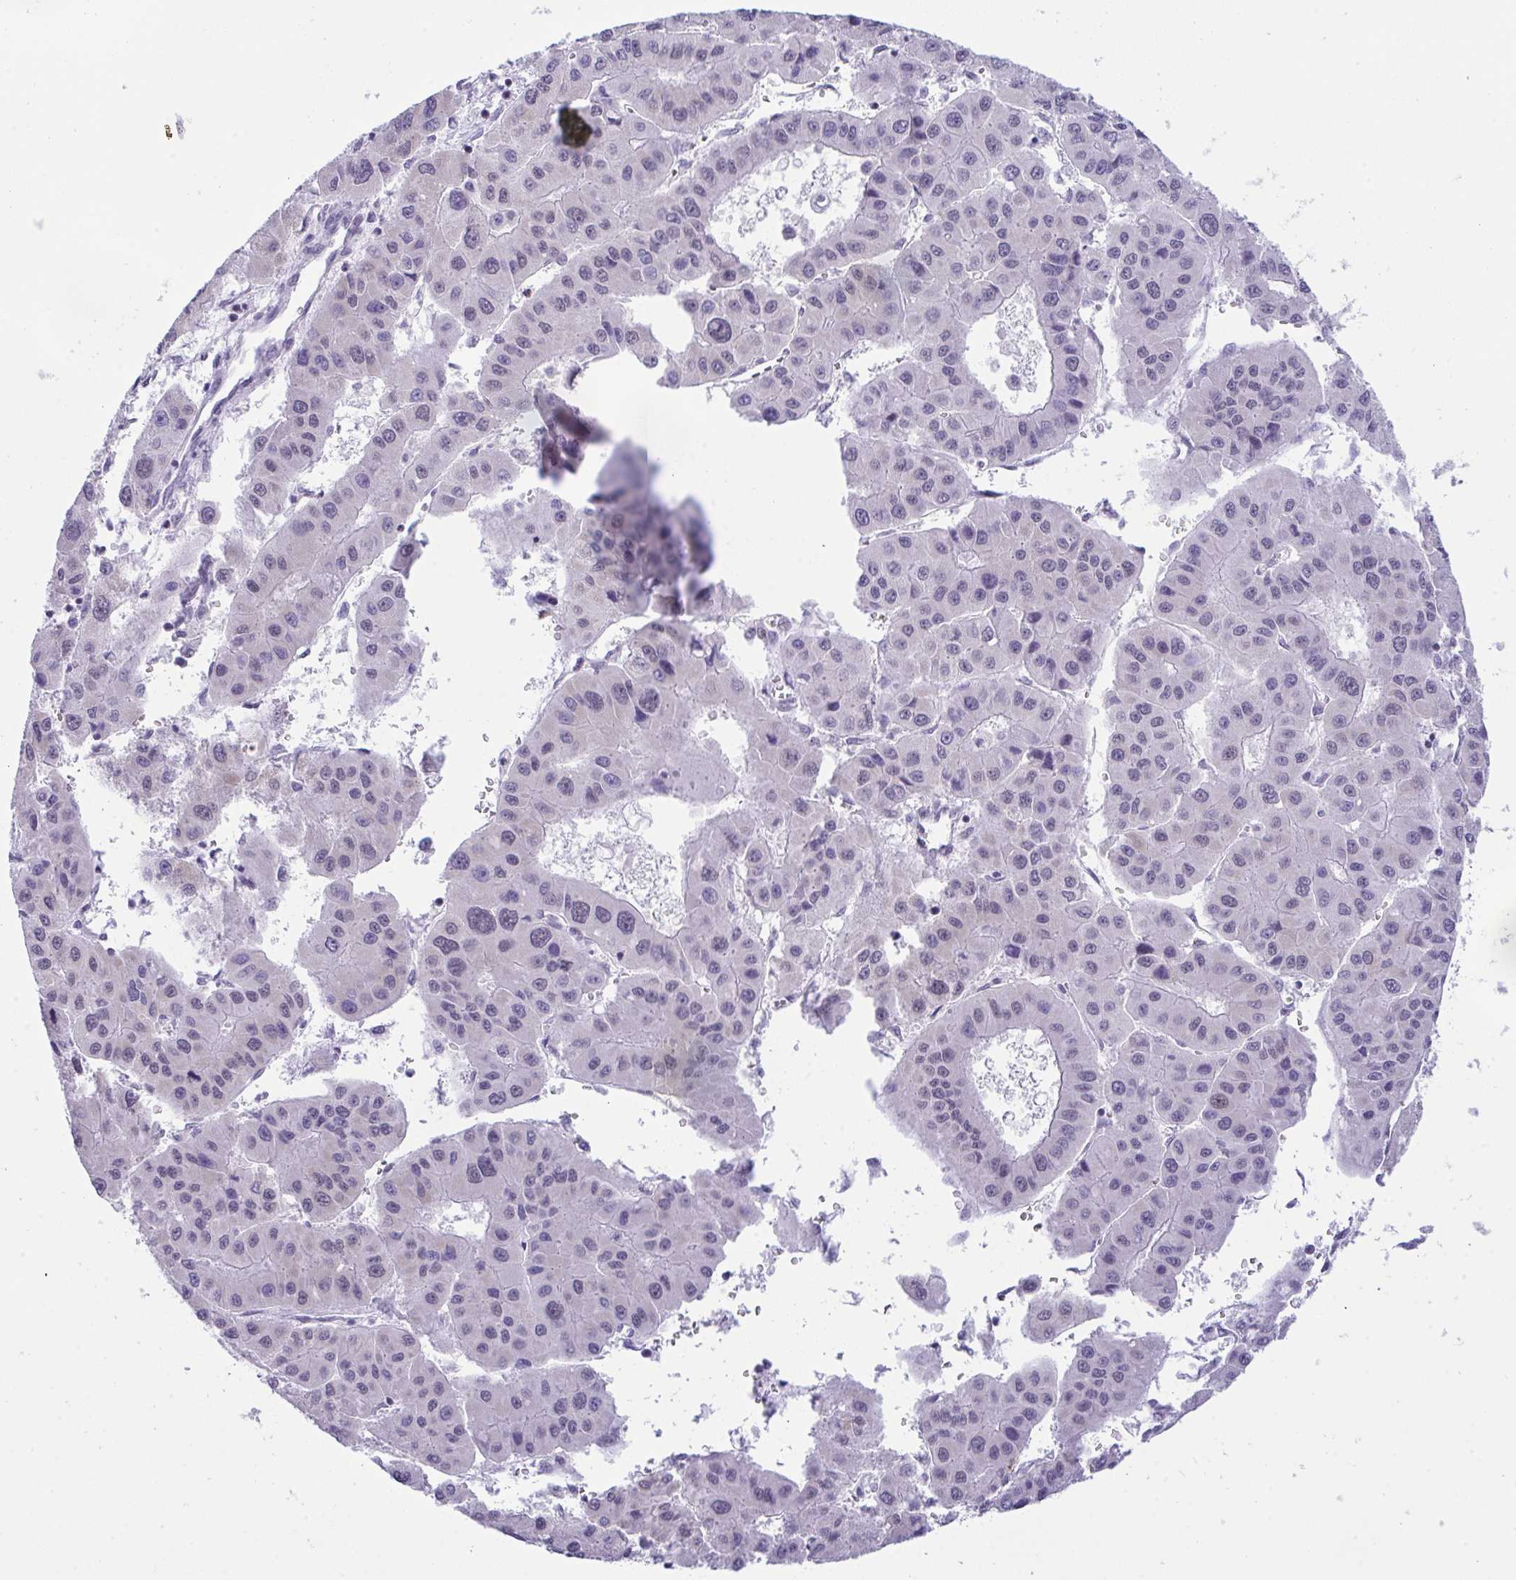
{"staining": {"intensity": "negative", "quantity": "none", "location": "none"}, "tissue": "liver cancer", "cell_type": "Tumor cells", "image_type": "cancer", "snomed": [{"axis": "morphology", "description": "Carcinoma, Hepatocellular, NOS"}, {"axis": "topography", "description": "Liver"}], "caption": "This is an IHC histopathology image of hepatocellular carcinoma (liver). There is no expression in tumor cells.", "gene": "PLA2G12B", "patient": {"sex": "male", "age": 73}}